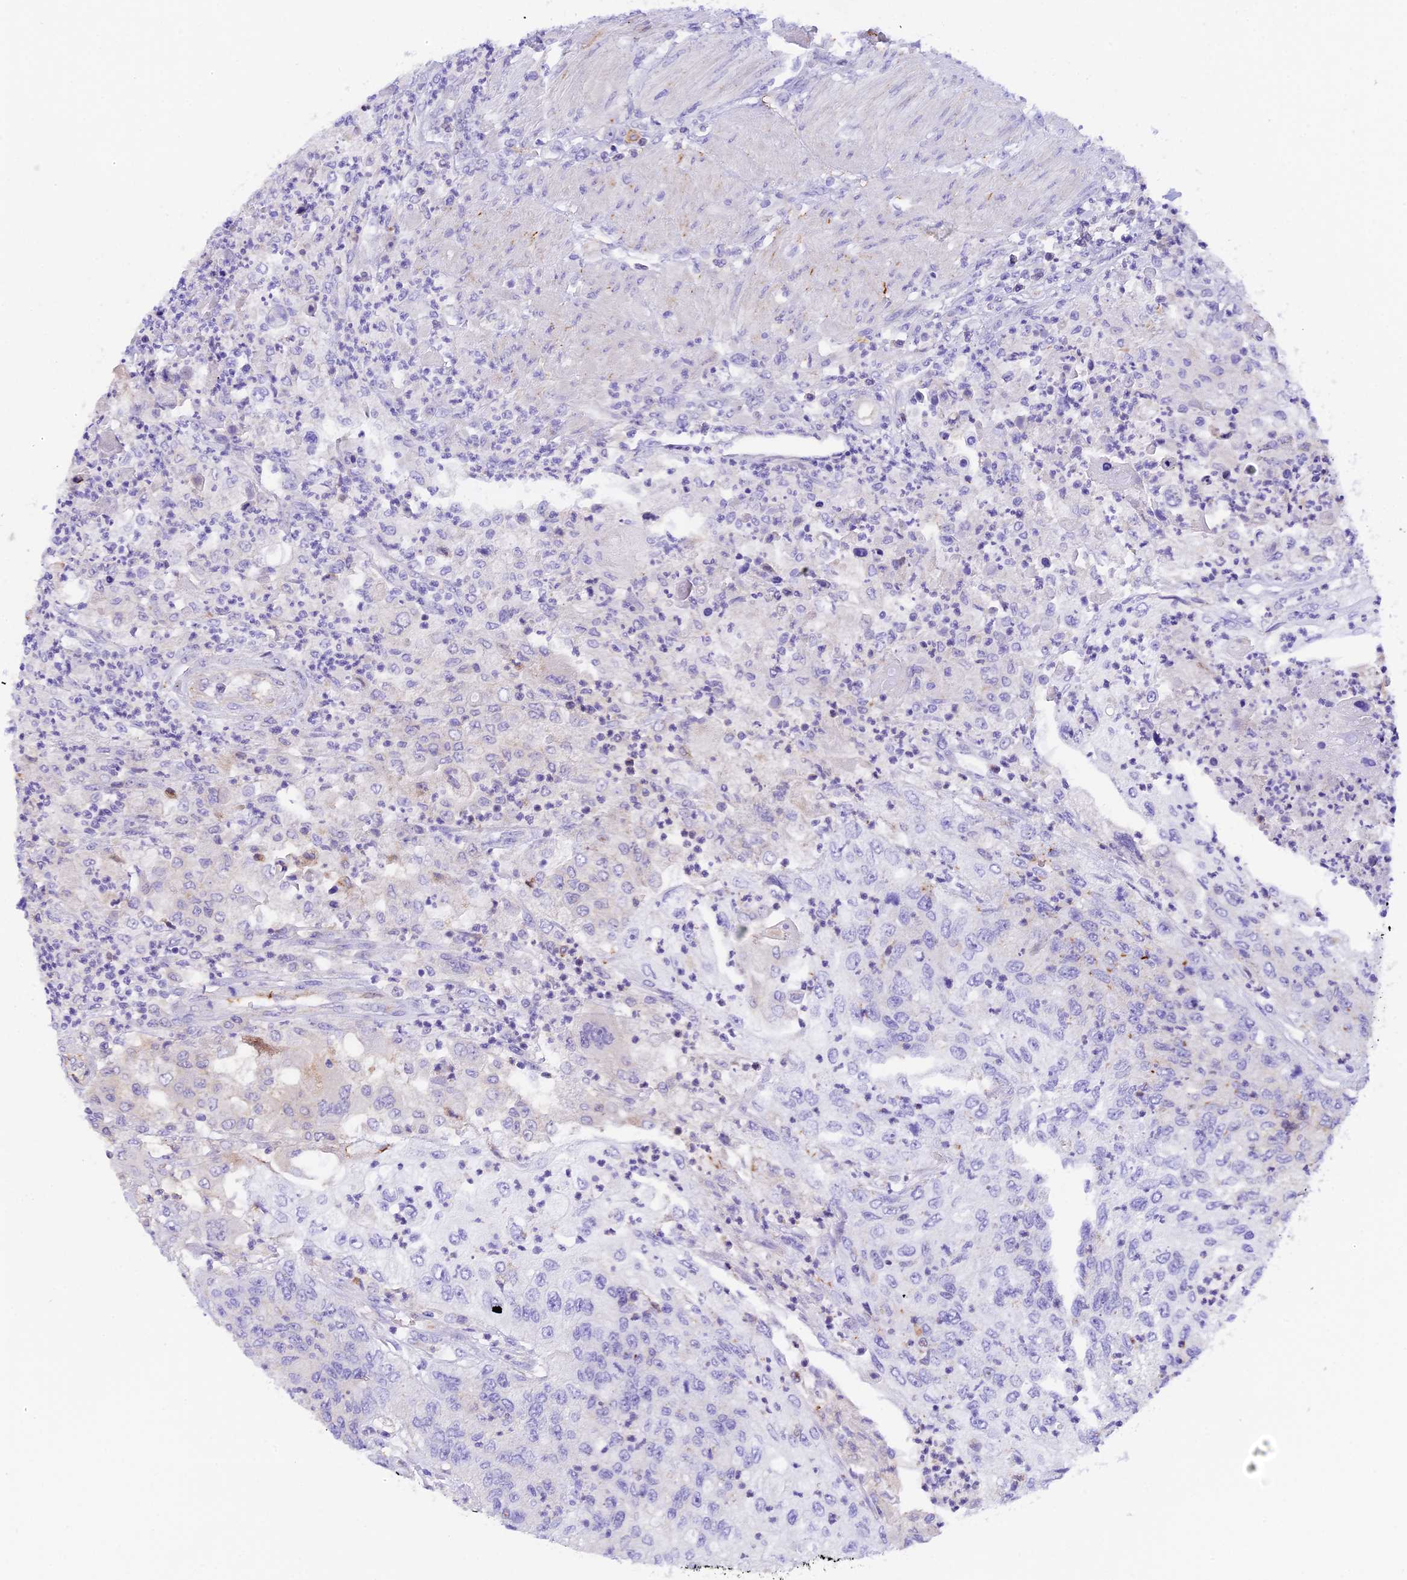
{"staining": {"intensity": "moderate", "quantity": "<25%", "location": "cytoplasmic/membranous"}, "tissue": "urothelial cancer", "cell_type": "Tumor cells", "image_type": "cancer", "snomed": [{"axis": "morphology", "description": "Urothelial carcinoma, High grade"}, {"axis": "topography", "description": "Urinary bladder"}], "caption": "A brown stain shows moderate cytoplasmic/membranous positivity of a protein in human urothelial cancer tumor cells.", "gene": "COL6A5", "patient": {"sex": "female", "age": 60}}